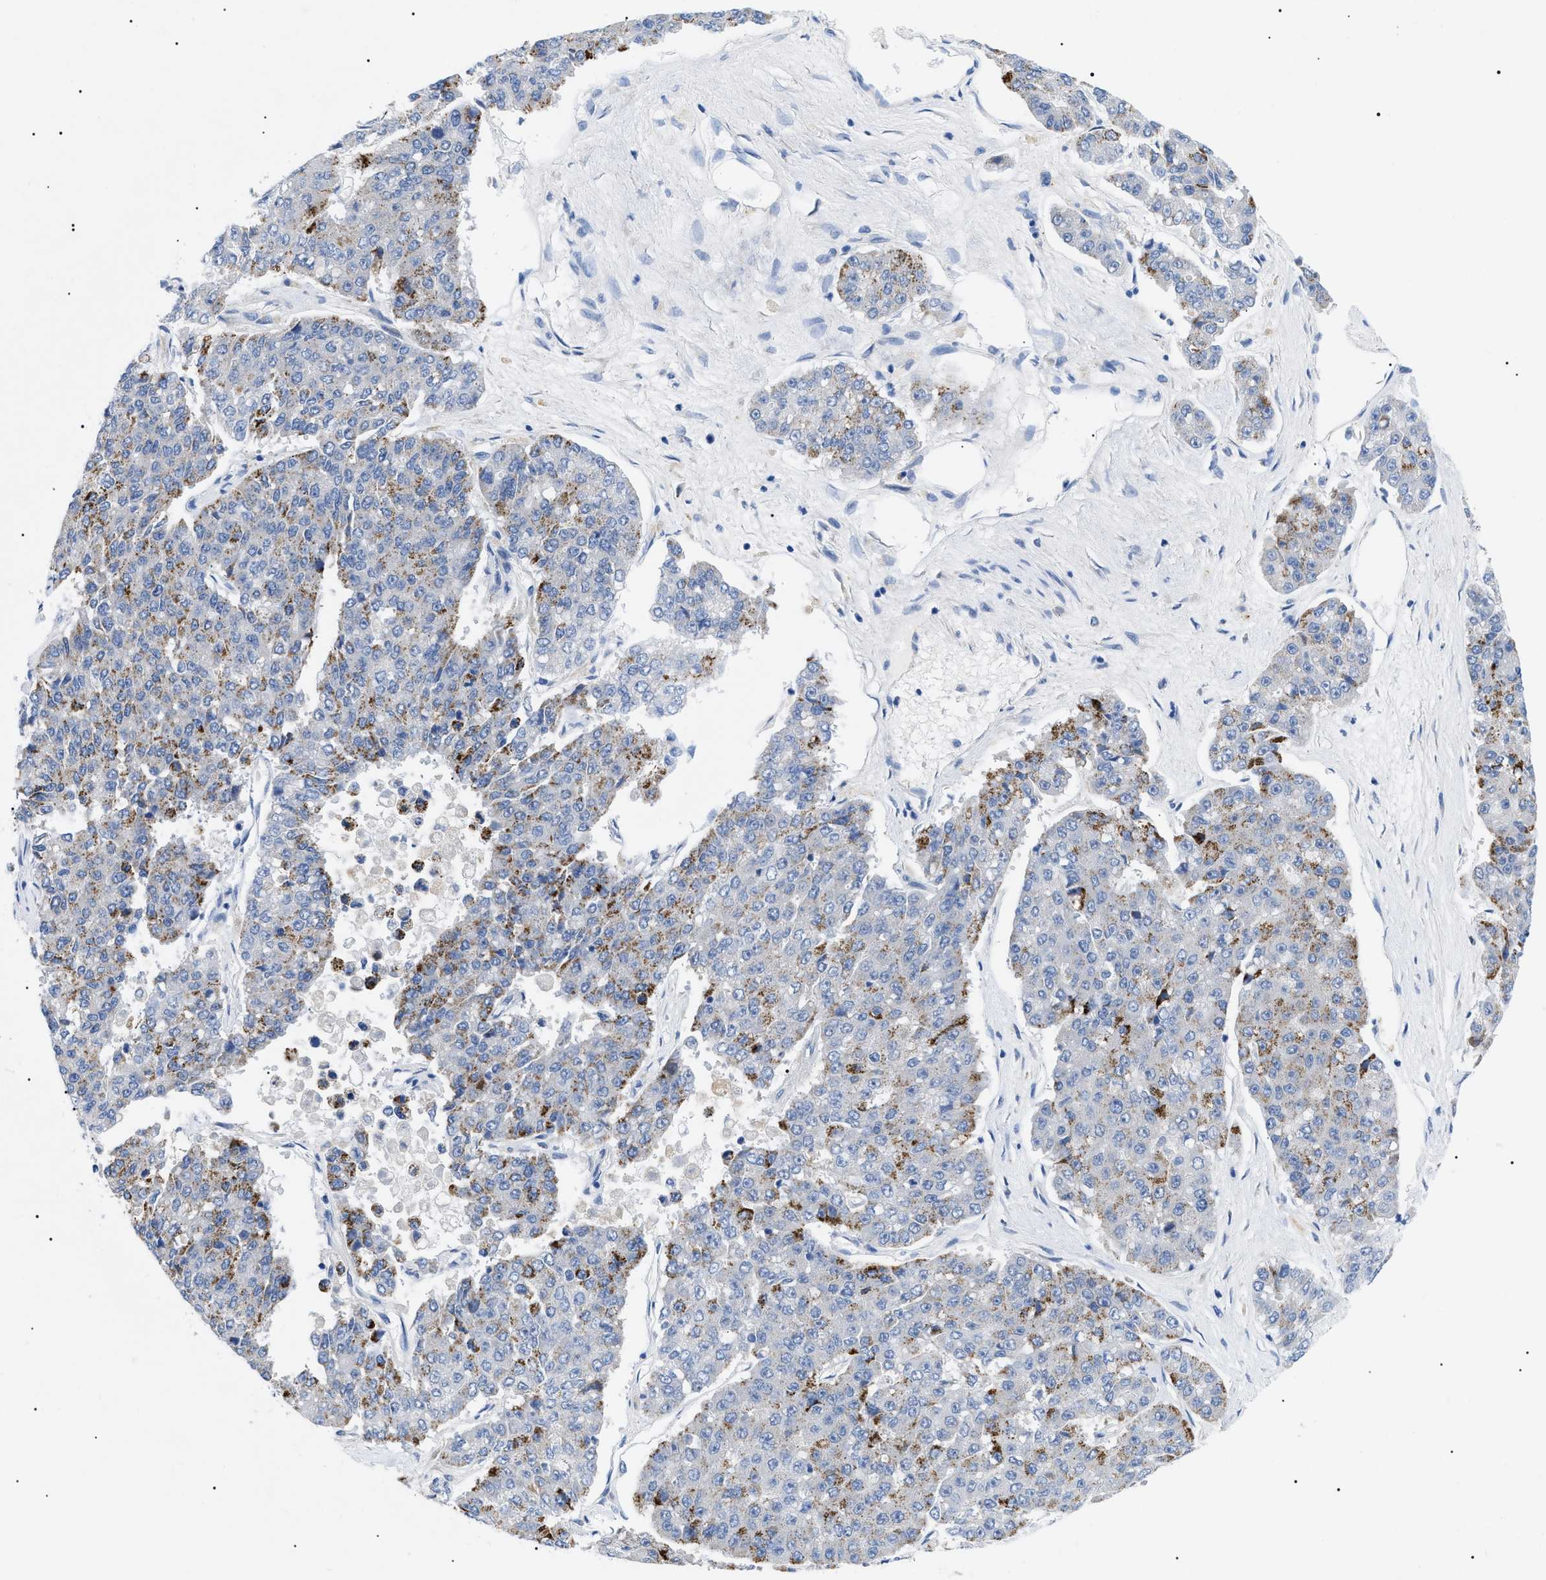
{"staining": {"intensity": "moderate", "quantity": "25%-75%", "location": "cytoplasmic/membranous"}, "tissue": "pancreatic cancer", "cell_type": "Tumor cells", "image_type": "cancer", "snomed": [{"axis": "morphology", "description": "Adenocarcinoma, NOS"}, {"axis": "topography", "description": "Pancreas"}], "caption": "Immunohistochemistry of pancreatic cancer (adenocarcinoma) displays medium levels of moderate cytoplasmic/membranous staining in about 25%-75% of tumor cells. The protein is stained brown, and the nuclei are stained in blue (DAB (3,3'-diaminobenzidine) IHC with brightfield microscopy, high magnification).", "gene": "ACKR1", "patient": {"sex": "male", "age": 50}}